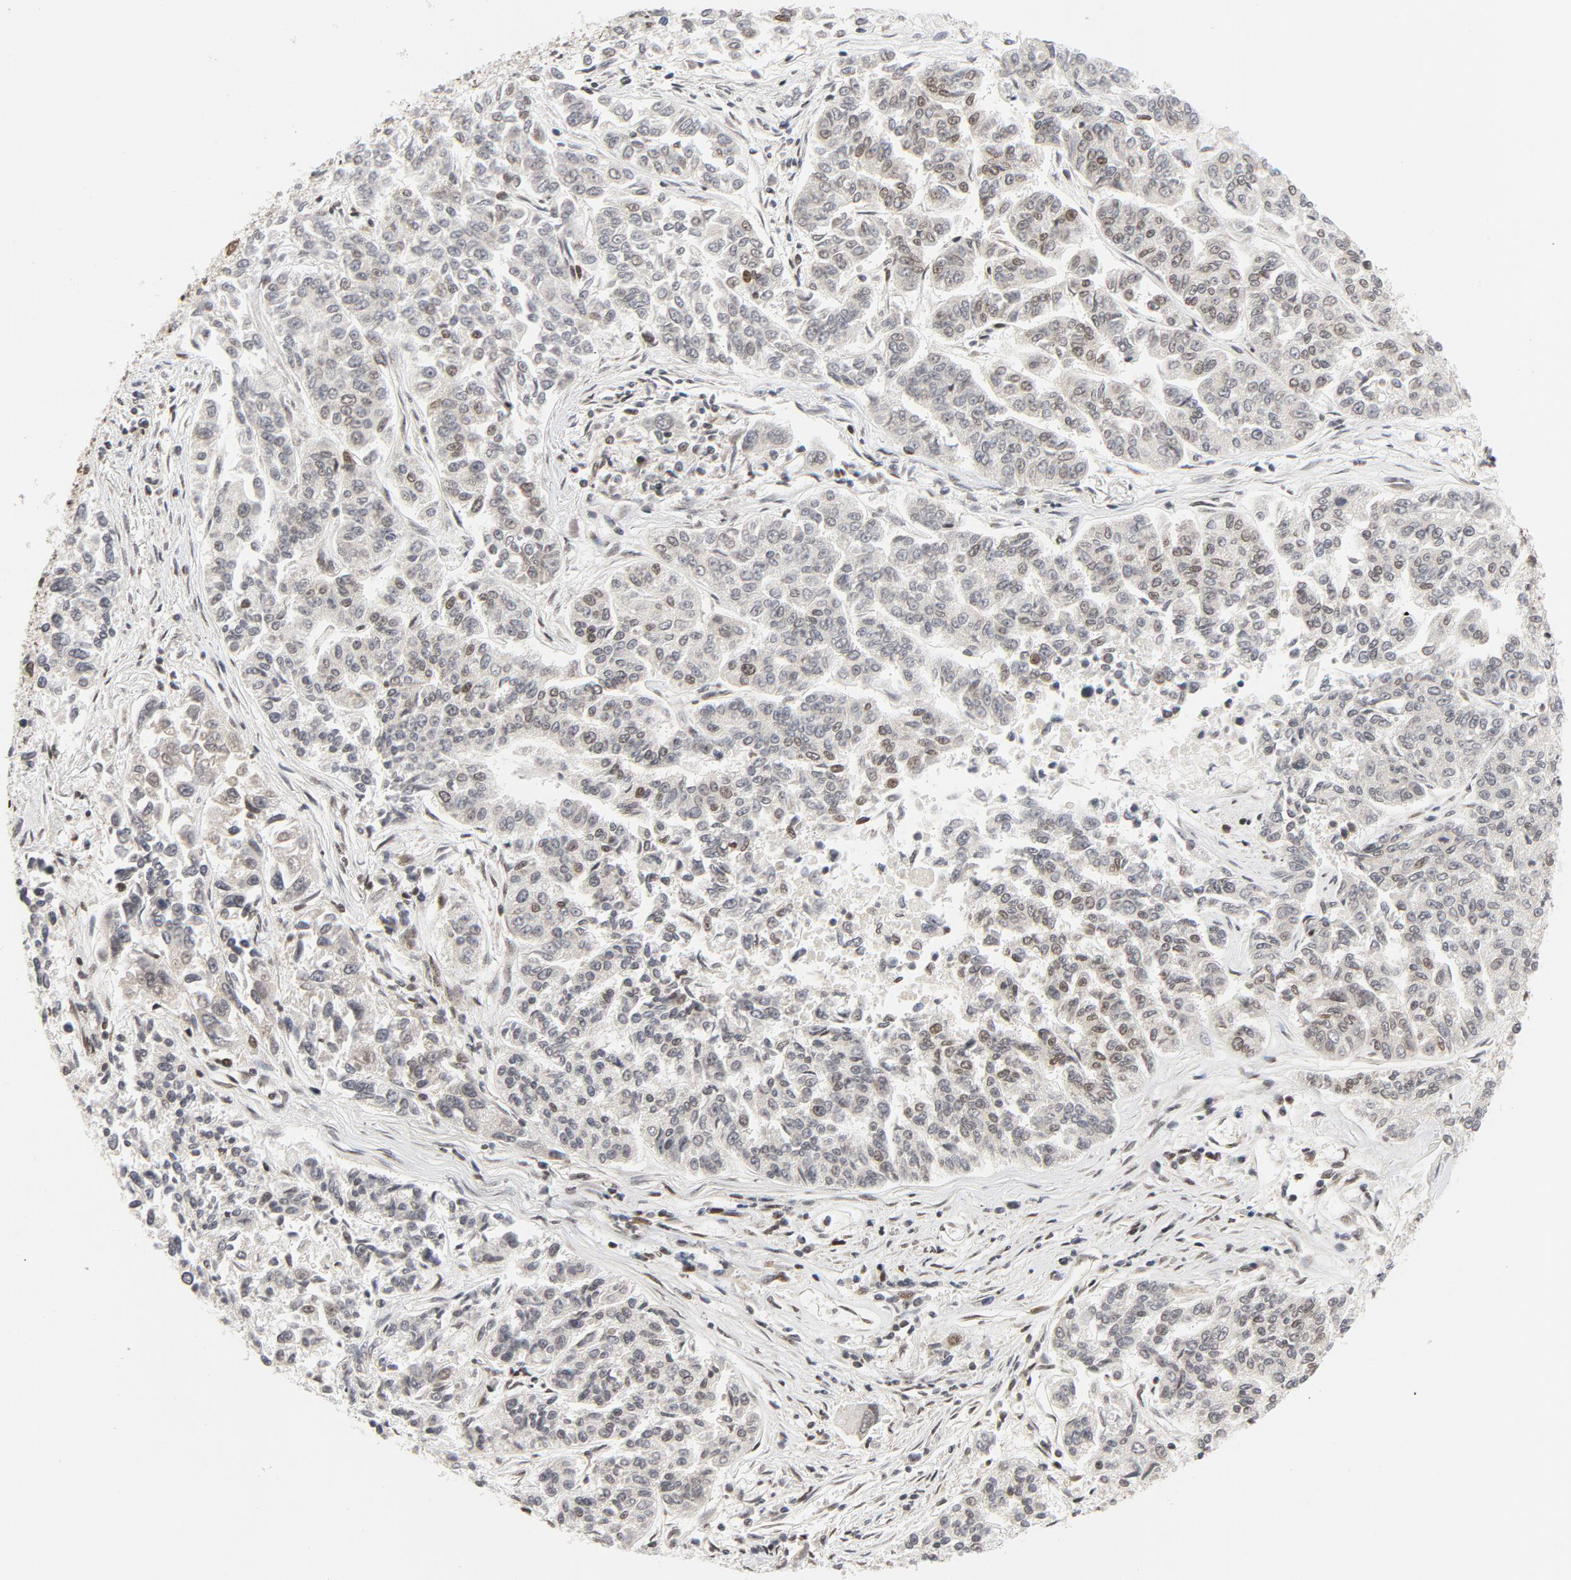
{"staining": {"intensity": "weak", "quantity": "<25%", "location": "nuclear"}, "tissue": "lung cancer", "cell_type": "Tumor cells", "image_type": "cancer", "snomed": [{"axis": "morphology", "description": "Adenocarcinoma, NOS"}, {"axis": "topography", "description": "Lung"}], "caption": "Micrograph shows no significant protein expression in tumor cells of lung cancer (adenocarcinoma). Nuclei are stained in blue.", "gene": "ERCC1", "patient": {"sex": "male", "age": 84}}